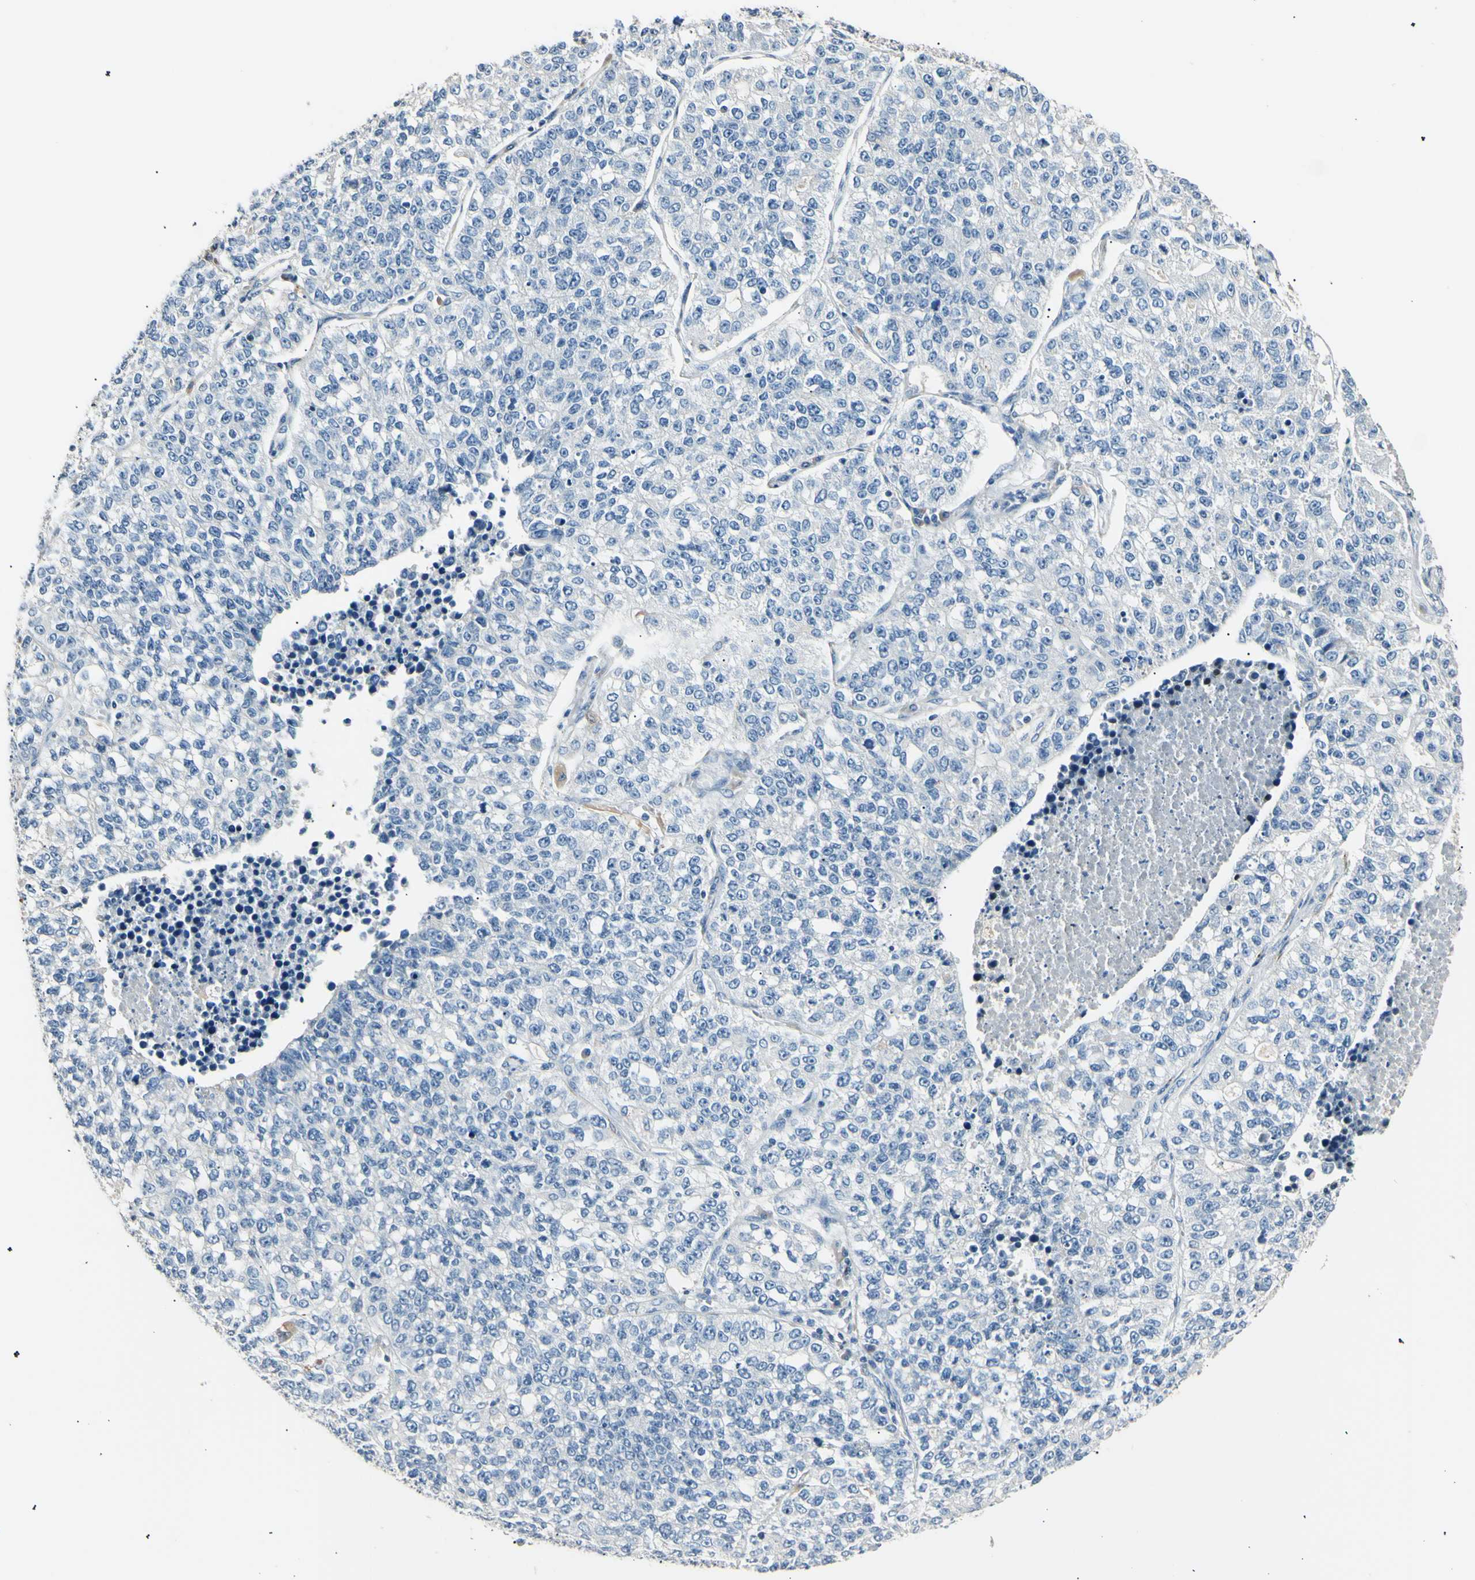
{"staining": {"intensity": "negative", "quantity": "none", "location": "none"}, "tissue": "lung cancer", "cell_type": "Tumor cells", "image_type": "cancer", "snomed": [{"axis": "morphology", "description": "Adenocarcinoma, NOS"}, {"axis": "topography", "description": "Lung"}], "caption": "DAB immunohistochemical staining of human lung adenocarcinoma demonstrates no significant staining in tumor cells. (Brightfield microscopy of DAB immunohistochemistry at high magnification).", "gene": "LDLR", "patient": {"sex": "male", "age": 49}}